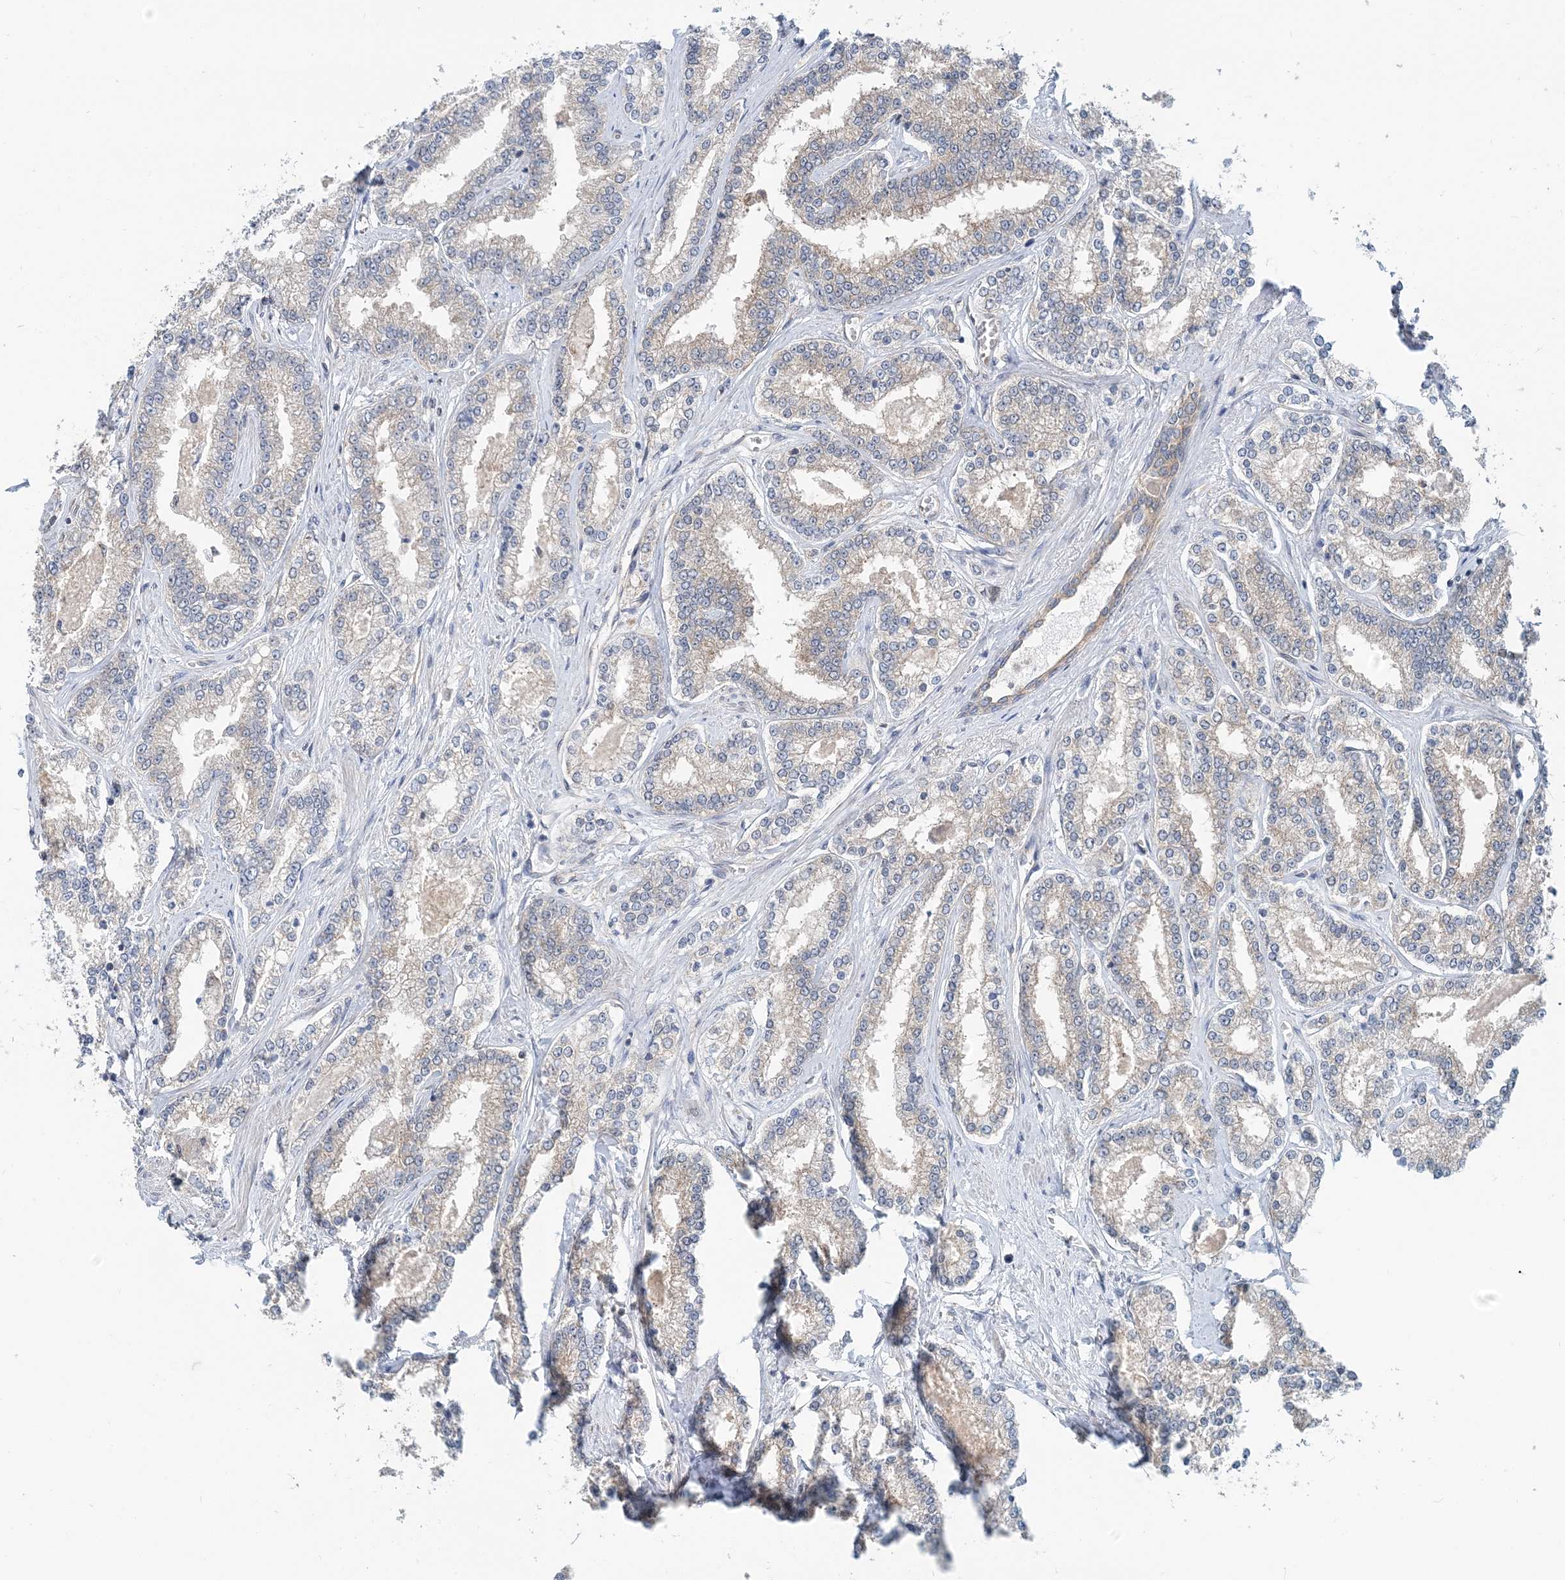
{"staining": {"intensity": "negative", "quantity": "none", "location": "none"}, "tissue": "prostate cancer", "cell_type": "Tumor cells", "image_type": "cancer", "snomed": [{"axis": "morphology", "description": "Normal tissue, NOS"}, {"axis": "morphology", "description": "Adenocarcinoma, High grade"}, {"axis": "topography", "description": "Prostate"}], "caption": "IHC micrograph of human prostate adenocarcinoma (high-grade) stained for a protein (brown), which shows no positivity in tumor cells. (DAB IHC with hematoxylin counter stain).", "gene": "MOB4", "patient": {"sex": "male", "age": 83}}